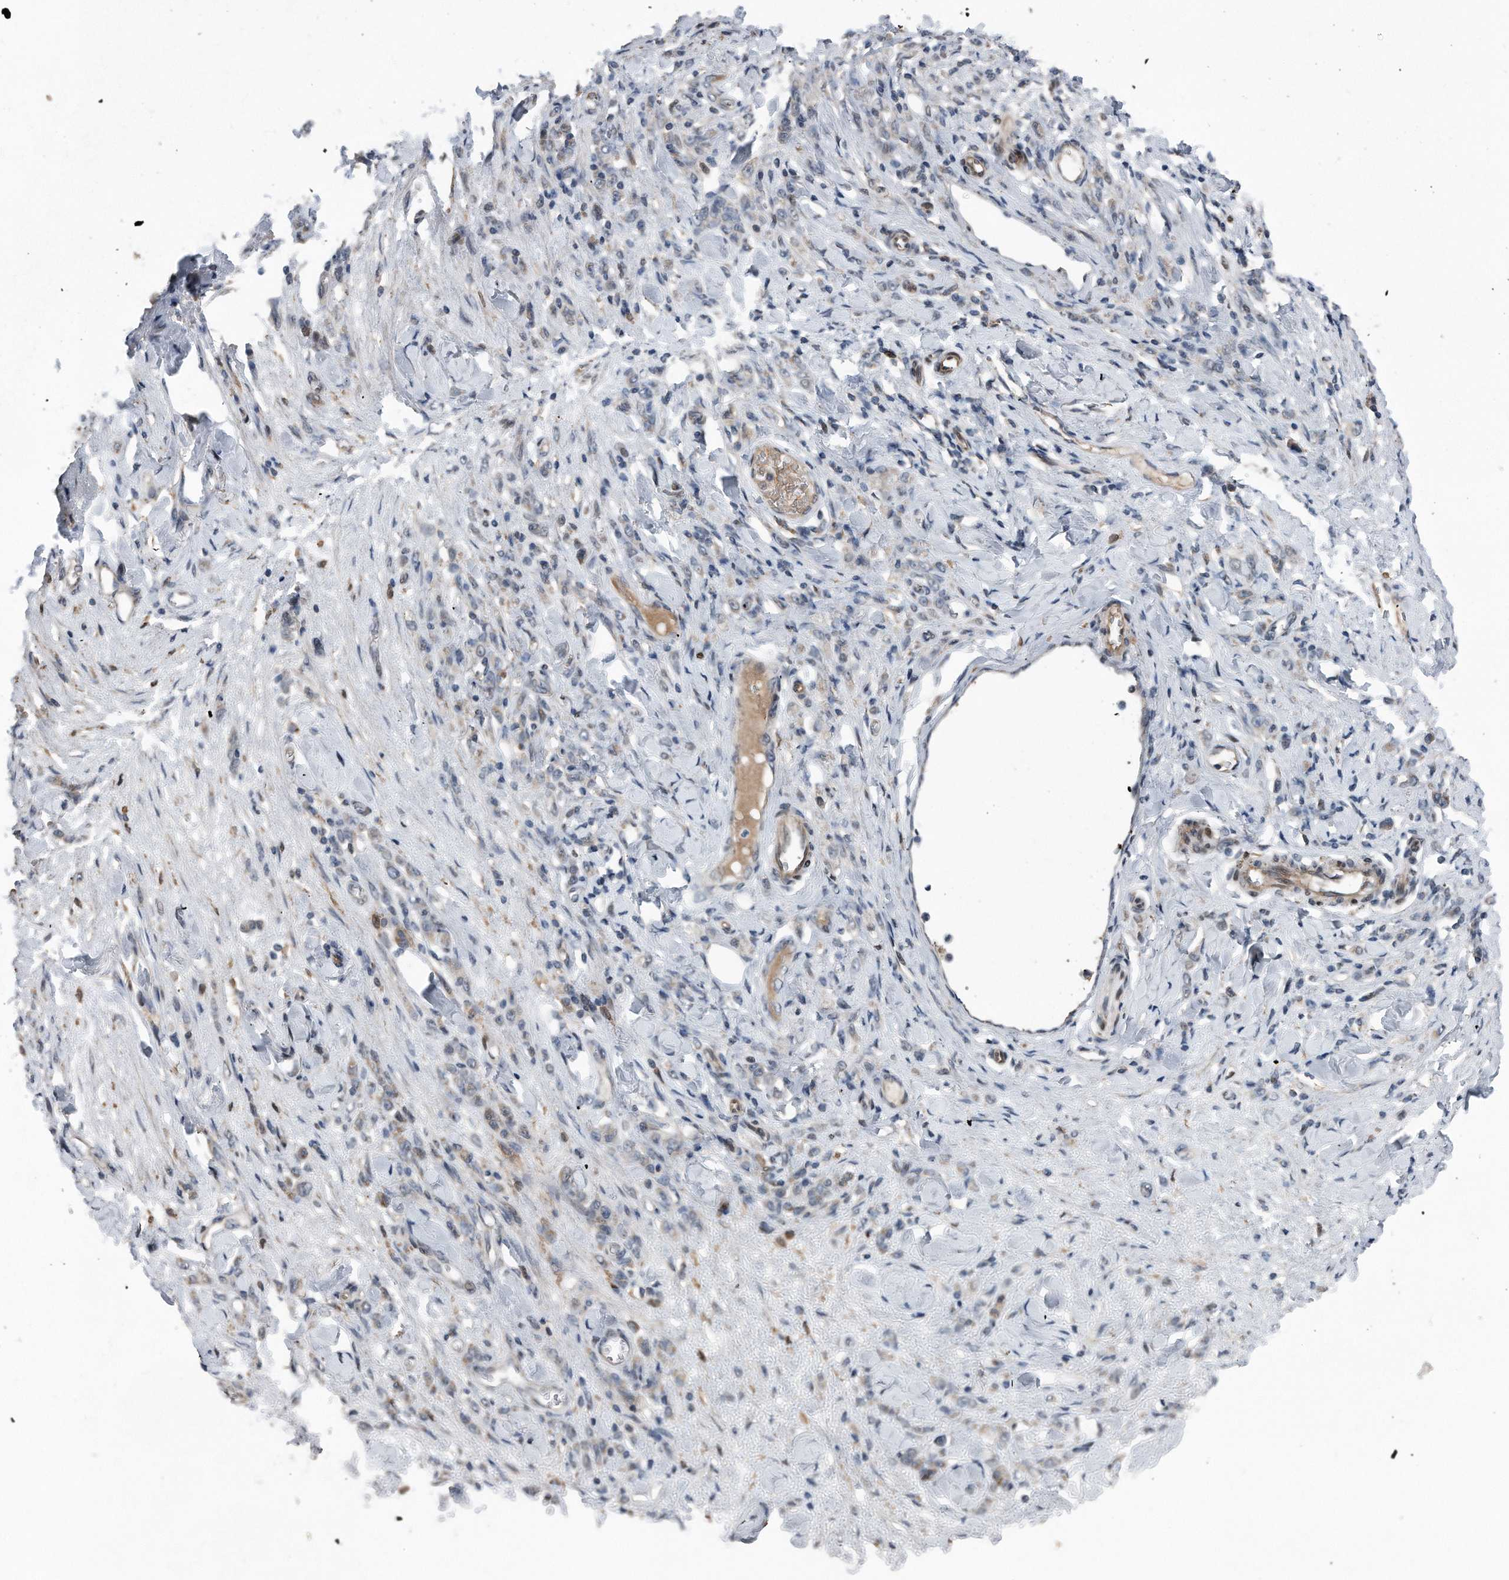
{"staining": {"intensity": "weak", "quantity": "<25%", "location": "cytoplasmic/membranous"}, "tissue": "stomach cancer", "cell_type": "Tumor cells", "image_type": "cancer", "snomed": [{"axis": "morphology", "description": "Normal tissue, NOS"}, {"axis": "morphology", "description": "Adenocarcinoma, NOS"}, {"axis": "topography", "description": "Stomach"}], "caption": "Immunohistochemistry (IHC) micrograph of neoplastic tissue: human adenocarcinoma (stomach) stained with DAB (3,3'-diaminobenzidine) exhibits no significant protein expression in tumor cells.", "gene": "DST", "patient": {"sex": "male", "age": 82}}